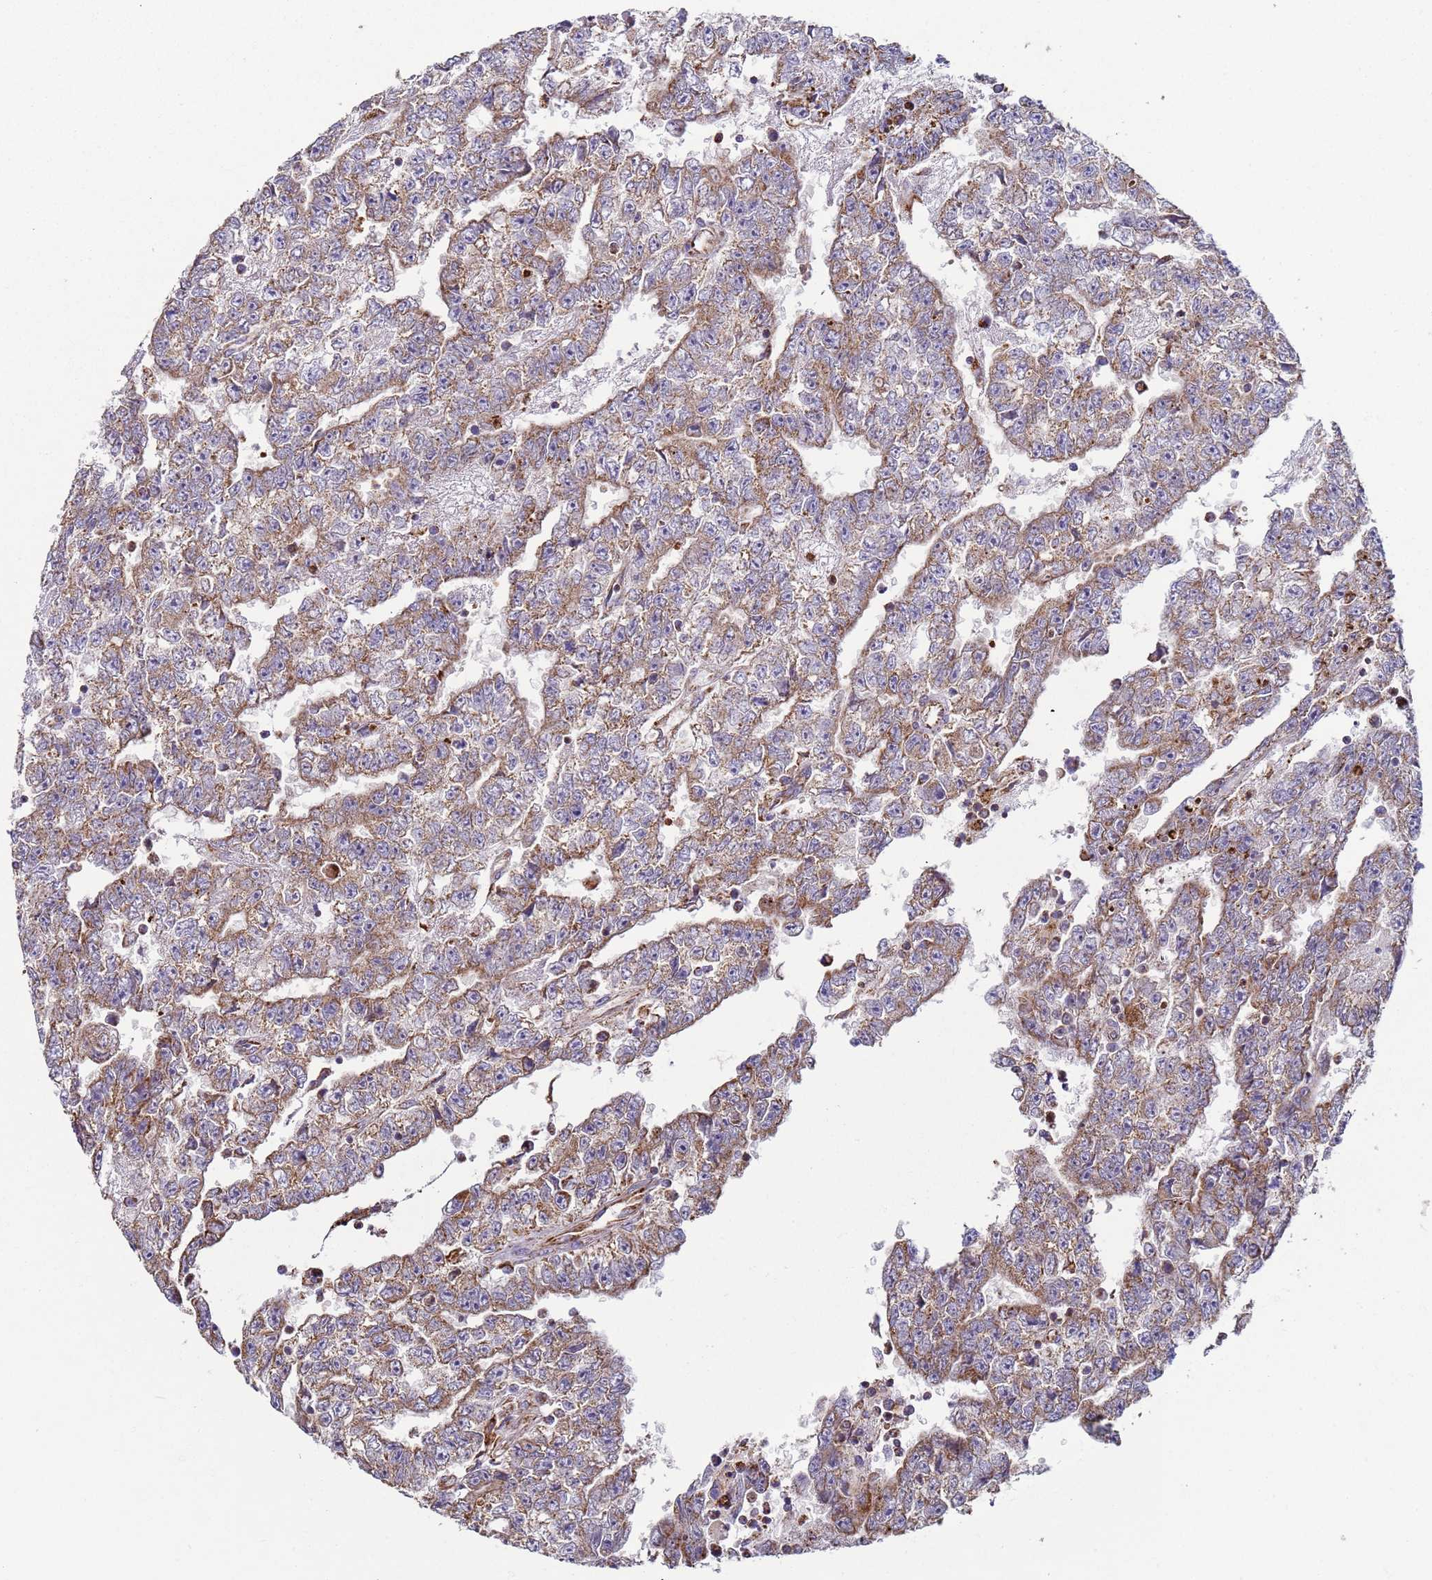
{"staining": {"intensity": "moderate", "quantity": ">75%", "location": "cytoplasmic/membranous"}, "tissue": "testis cancer", "cell_type": "Tumor cells", "image_type": "cancer", "snomed": [{"axis": "morphology", "description": "Carcinoma, Embryonal, NOS"}, {"axis": "topography", "description": "Testis"}], "caption": "Human testis cancer stained with a protein marker demonstrates moderate staining in tumor cells.", "gene": "FBXO33", "patient": {"sex": "male", "age": 25}}